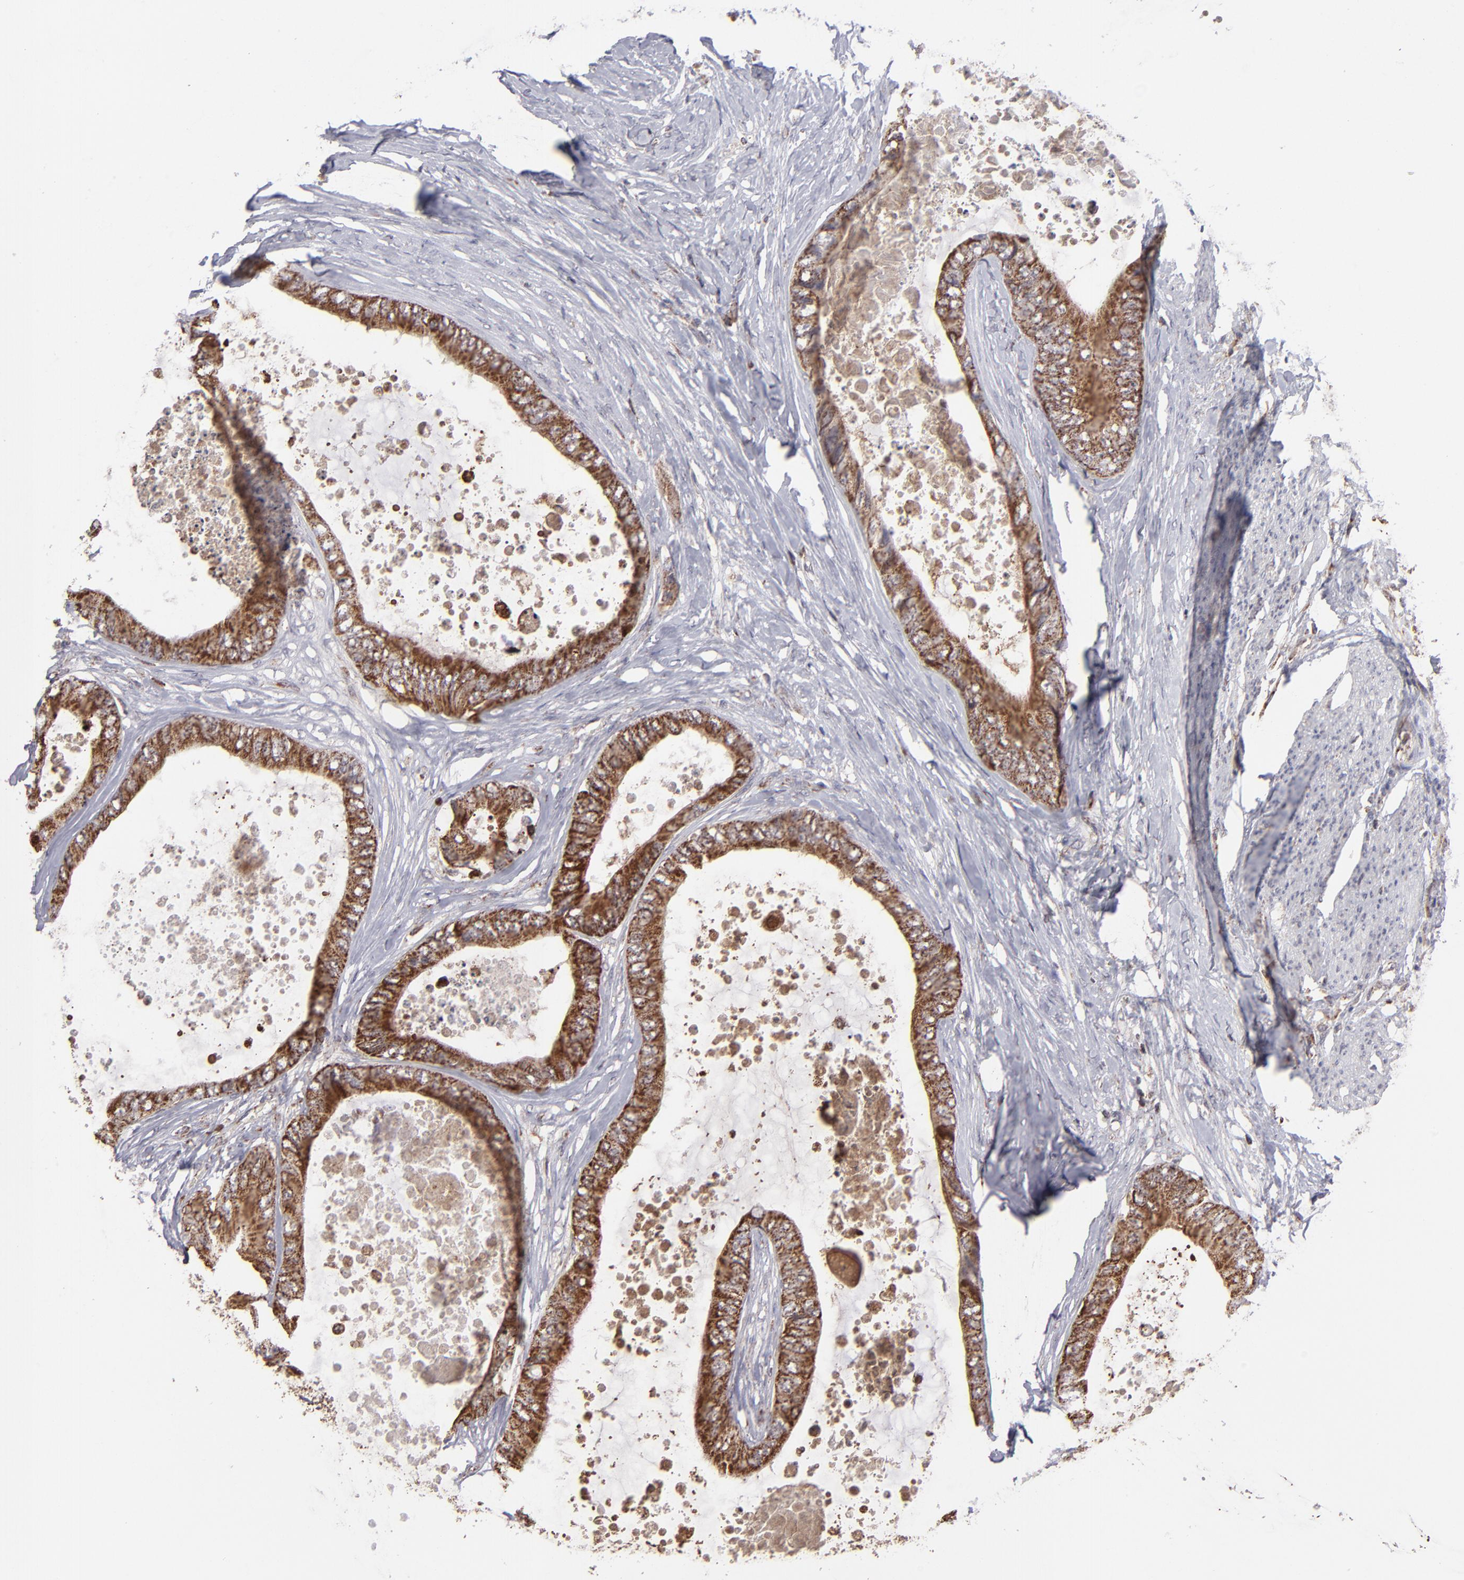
{"staining": {"intensity": "moderate", "quantity": ">75%", "location": "cytoplasmic/membranous"}, "tissue": "colorectal cancer", "cell_type": "Tumor cells", "image_type": "cancer", "snomed": [{"axis": "morphology", "description": "Normal tissue, NOS"}, {"axis": "morphology", "description": "Adenocarcinoma, NOS"}, {"axis": "topography", "description": "Rectum"}, {"axis": "topography", "description": "Peripheral nerve tissue"}], "caption": "DAB (3,3'-diaminobenzidine) immunohistochemical staining of human adenocarcinoma (colorectal) exhibits moderate cytoplasmic/membranous protein staining in about >75% of tumor cells.", "gene": "SLC15A1", "patient": {"sex": "female", "age": 77}}